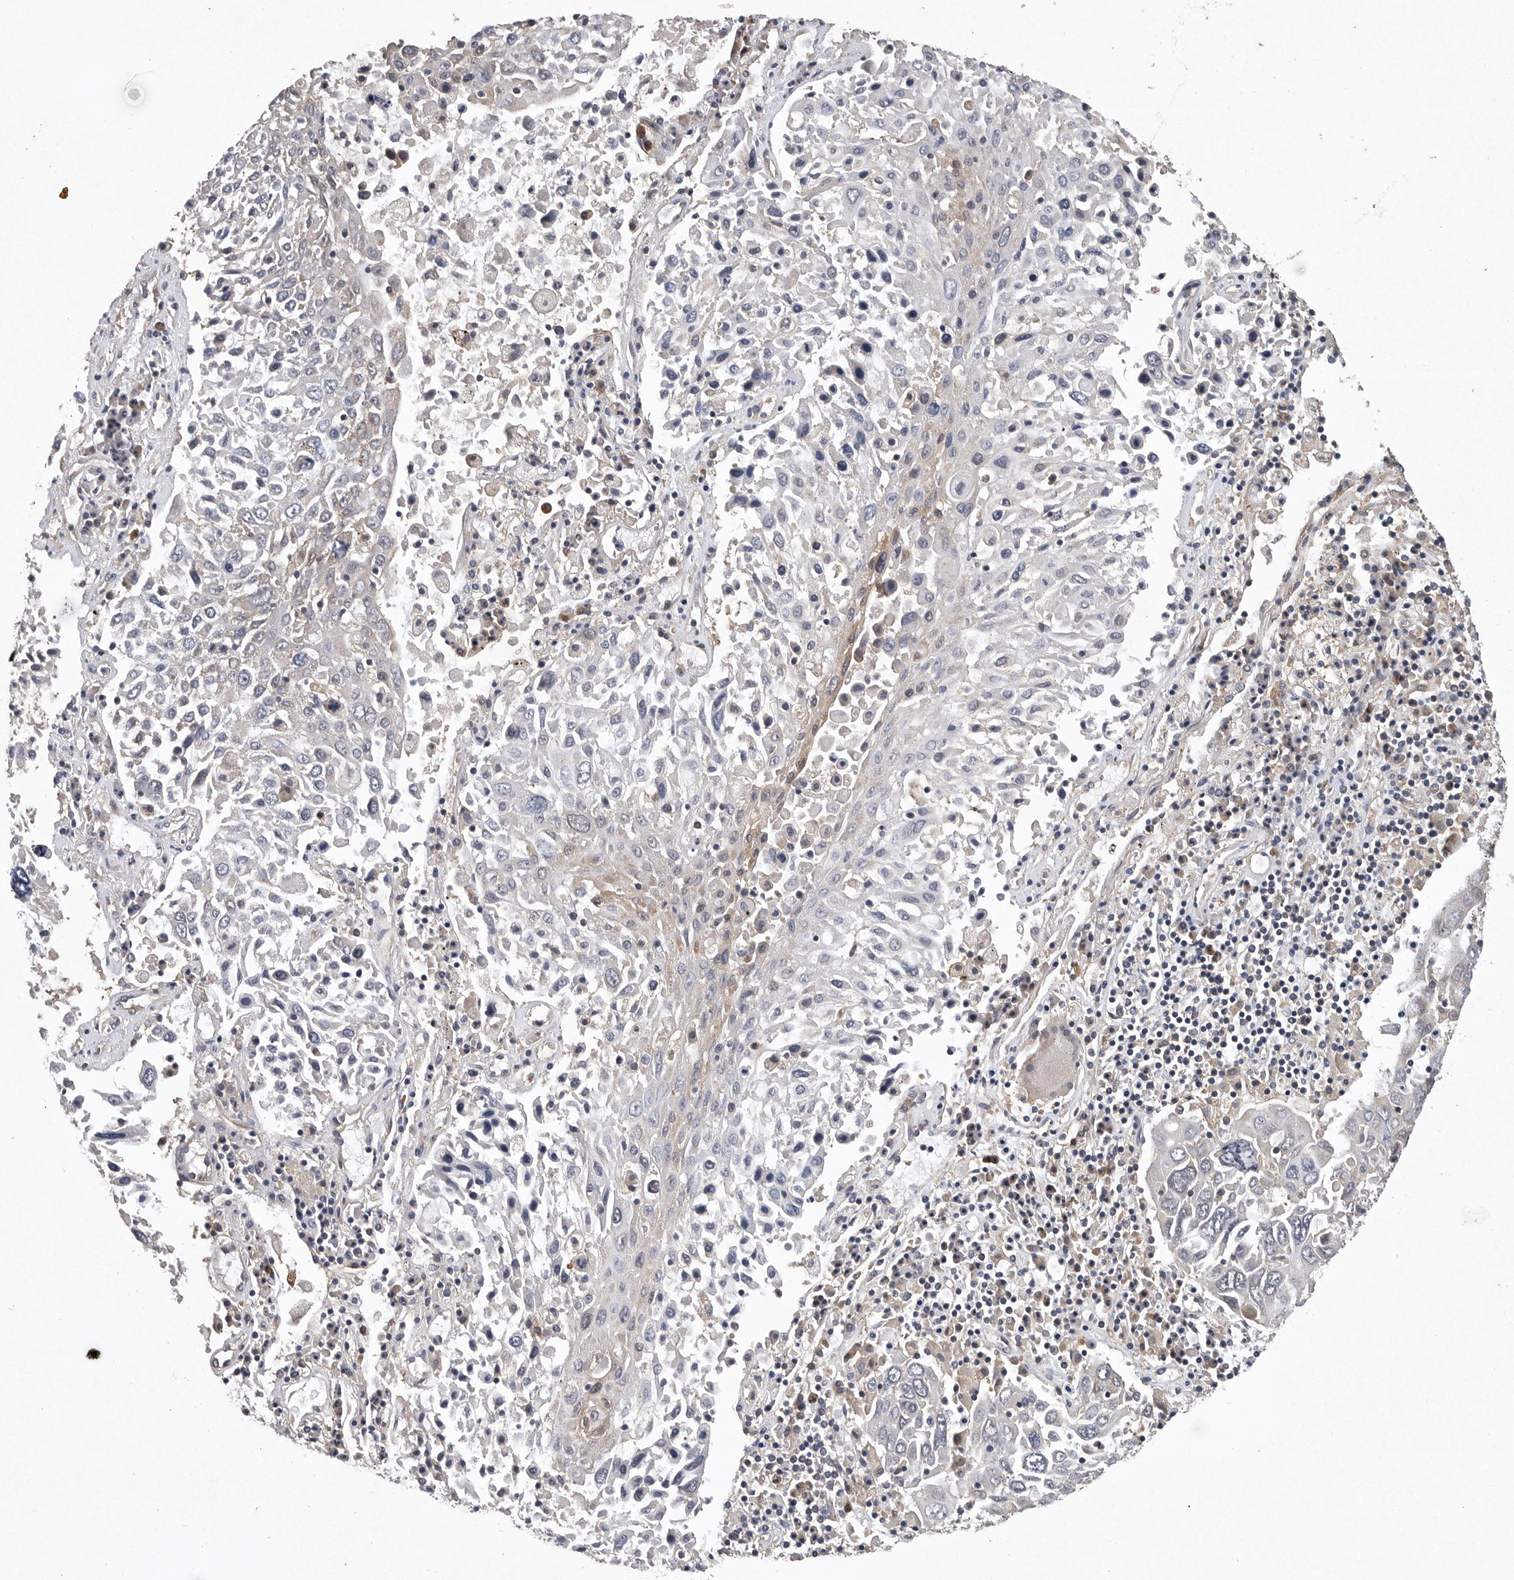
{"staining": {"intensity": "negative", "quantity": "none", "location": "none"}, "tissue": "lung cancer", "cell_type": "Tumor cells", "image_type": "cancer", "snomed": [{"axis": "morphology", "description": "Squamous cell carcinoma, NOS"}, {"axis": "topography", "description": "Lung"}], "caption": "Lung cancer (squamous cell carcinoma) was stained to show a protein in brown. There is no significant staining in tumor cells. The staining is performed using DAB brown chromogen with nuclei counter-stained in using hematoxylin.", "gene": "OXR1", "patient": {"sex": "male", "age": 65}}